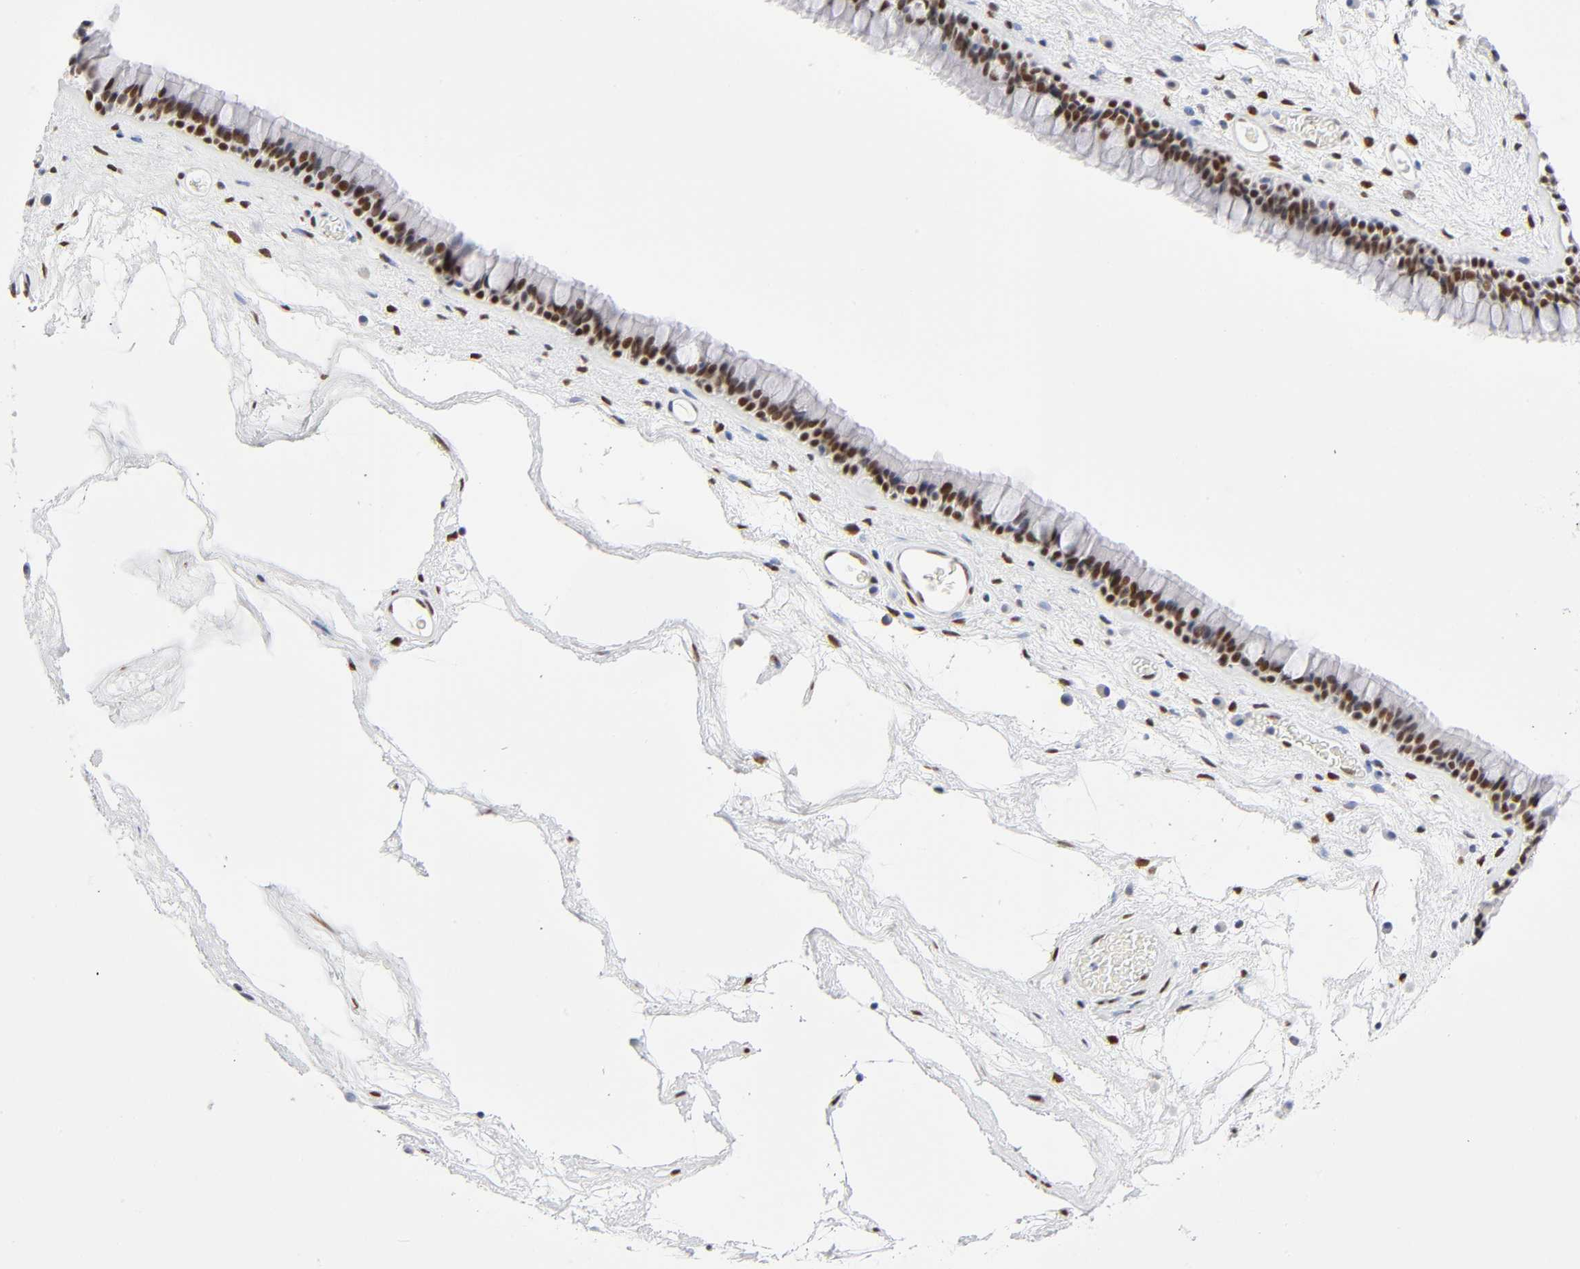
{"staining": {"intensity": "strong", "quantity": ">75%", "location": "nuclear"}, "tissue": "nasopharynx", "cell_type": "Respiratory epithelial cells", "image_type": "normal", "snomed": [{"axis": "morphology", "description": "Normal tissue, NOS"}, {"axis": "morphology", "description": "Inflammation, NOS"}, {"axis": "topography", "description": "Nasopharynx"}], "caption": "A brown stain highlights strong nuclear expression of a protein in respiratory epithelial cells of normal nasopharynx. (Stains: DAB (3,3'-diaminobenzidine) in brown, nuclei in blue, Microscopy: brightfield microscopy at high magnification).", "gene": "NFIC", "patient": {"sex": "male", "age": 48}}